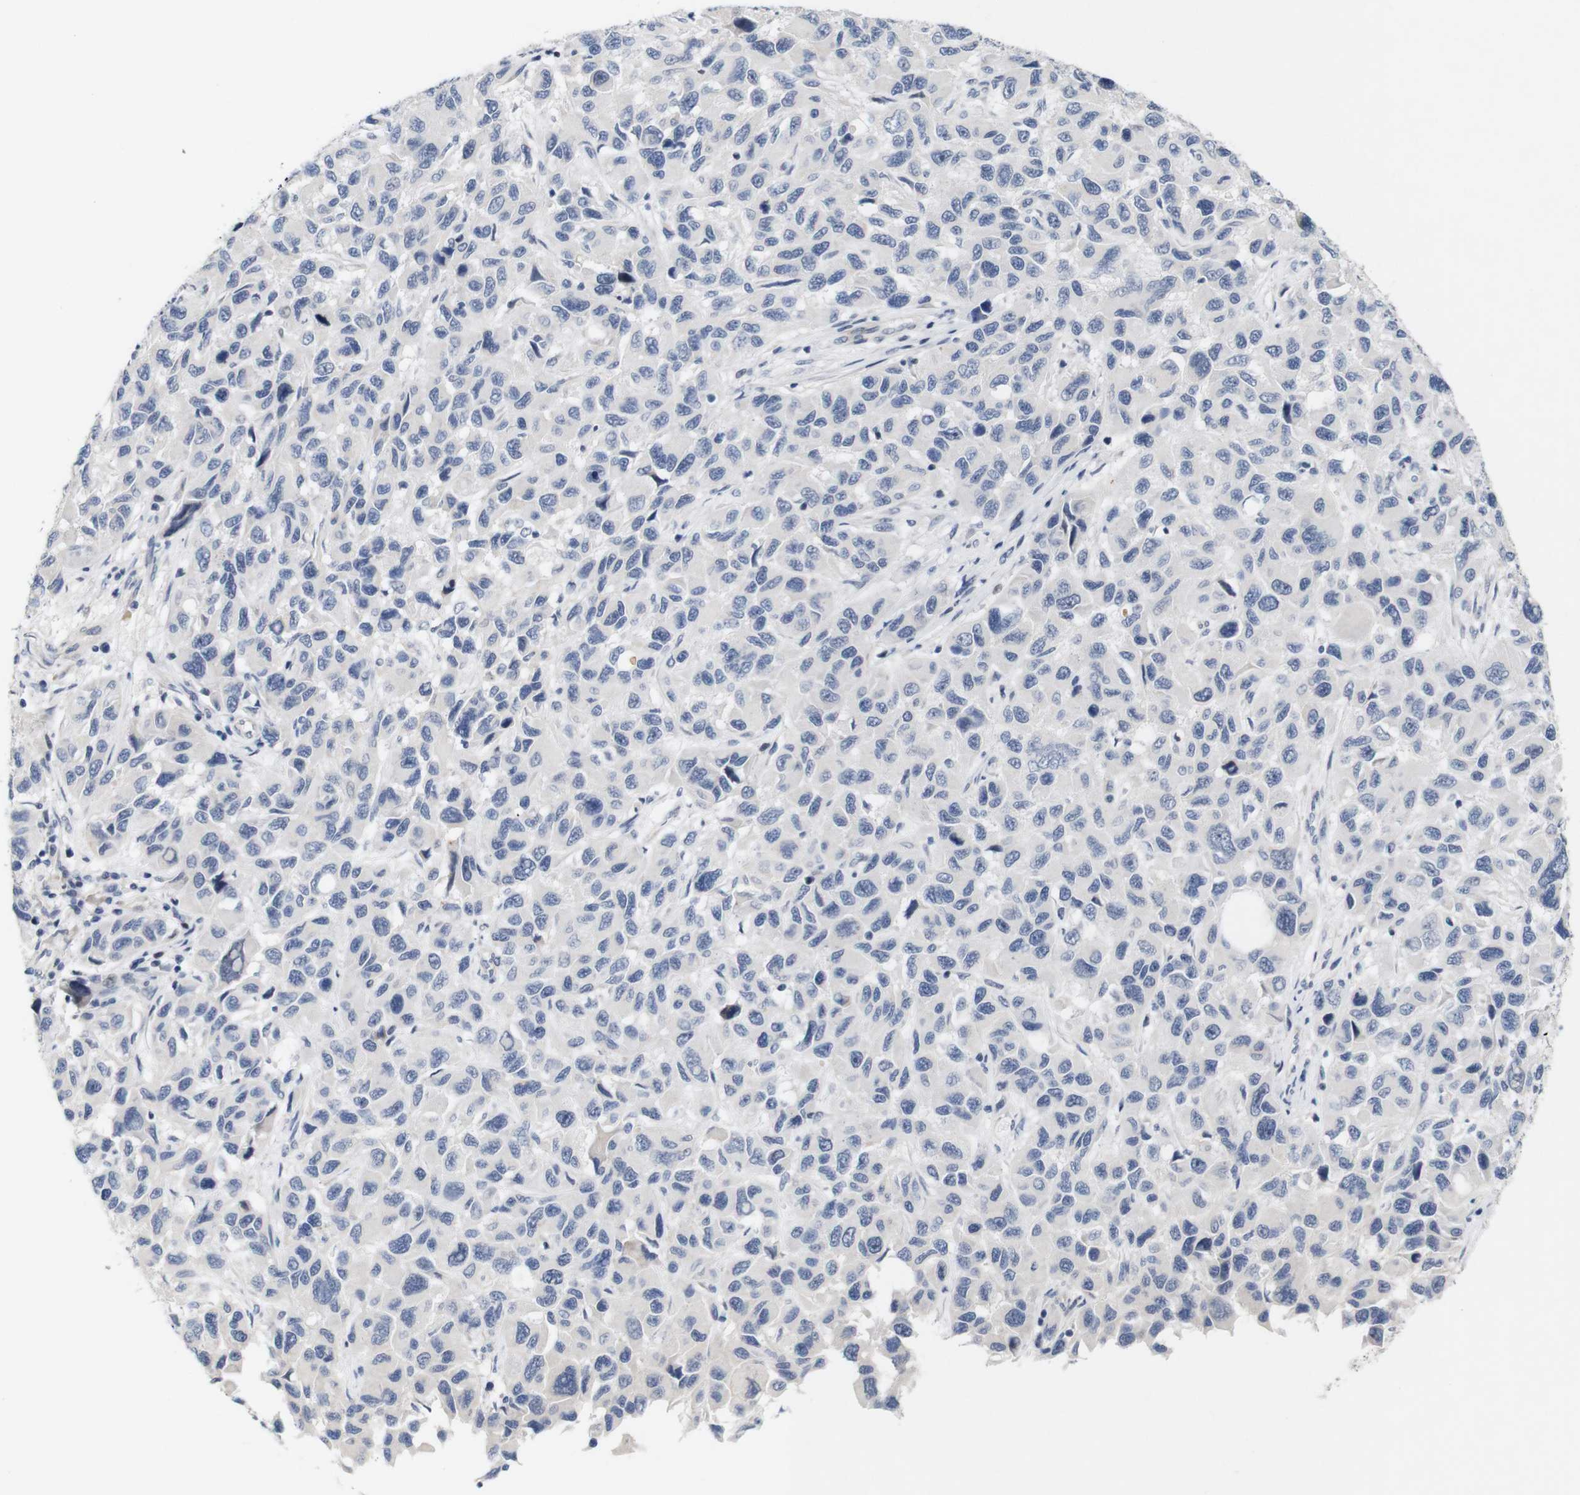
{"staining": {"intensity": "negative", "quantity": "none", "location": "none"}, "tissue": "melanoma", "cell_type": "Tumor cells", "image_type": "cancer", "snomed": [{"axis": "morphology", "description": "Malignant melanoma, NOS"}, {"axis": "topography", "description": "Skin"}], "caption": "High power microscopy photomicrograph of an immunohistochemistry (IHC) image of melanoma, revealing no significant positivity in tumor cells.", "gene": "CYB561", "patient": {"sex": "male", "age": 53}}